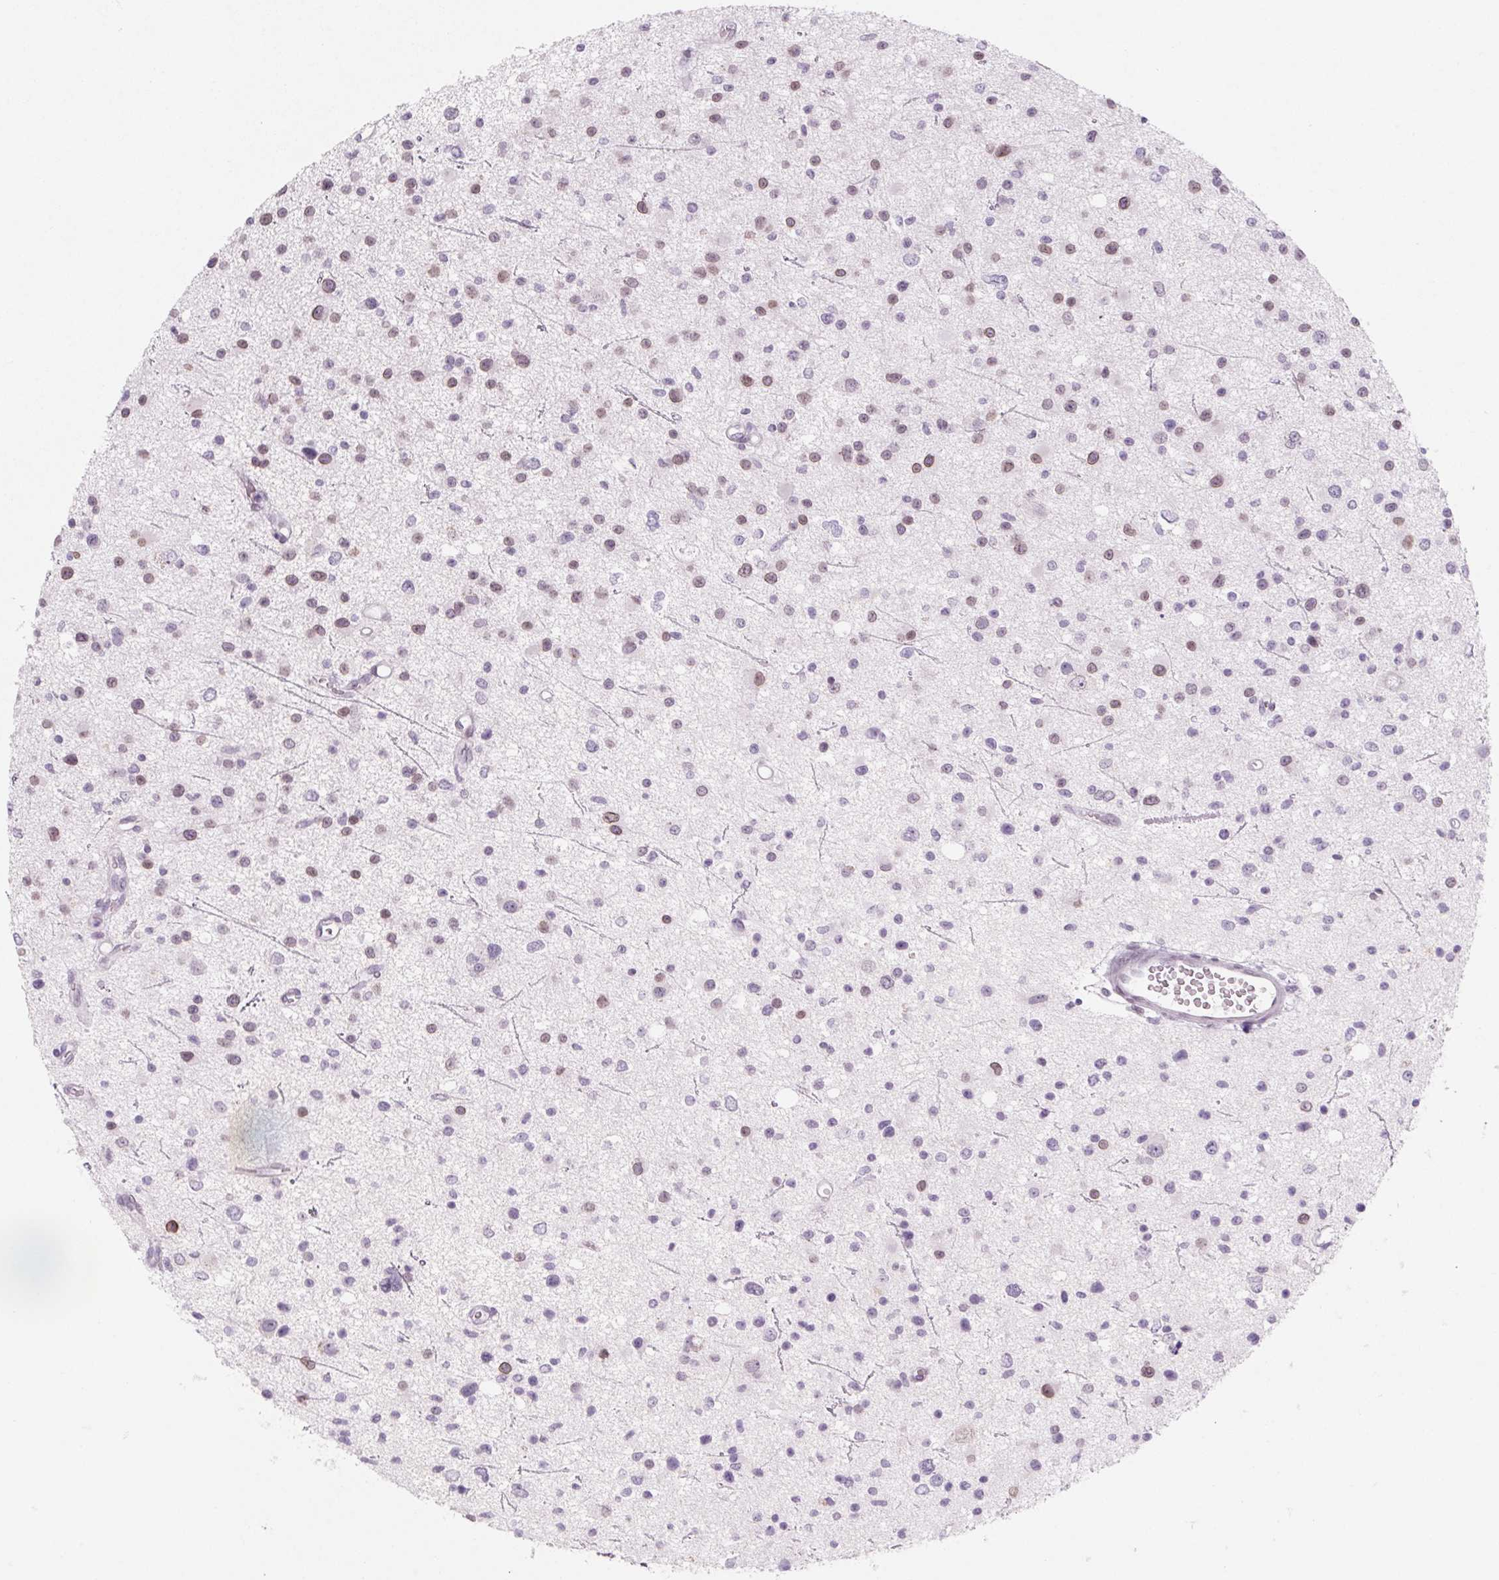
{"staining": {"intensity": "weak", "quantity": "25%-75%", "location": "nuclear"}, "tissue": "glioma", "cell_type": "Tumor cells", "image_type": "cancer", "snomed": [{"axis": "morphology", "description": "Glioma, malignant, Low grade"}, {"axis": "topography", "description": "Brain"}], "caption": "Immunohistochemical staining of glioma exhibits weak nuclear protein positivity in approximately 25%-75% of tumor cells.", "gene": "KCNQ2", "patient": {"sex": "male", "age": 43}}